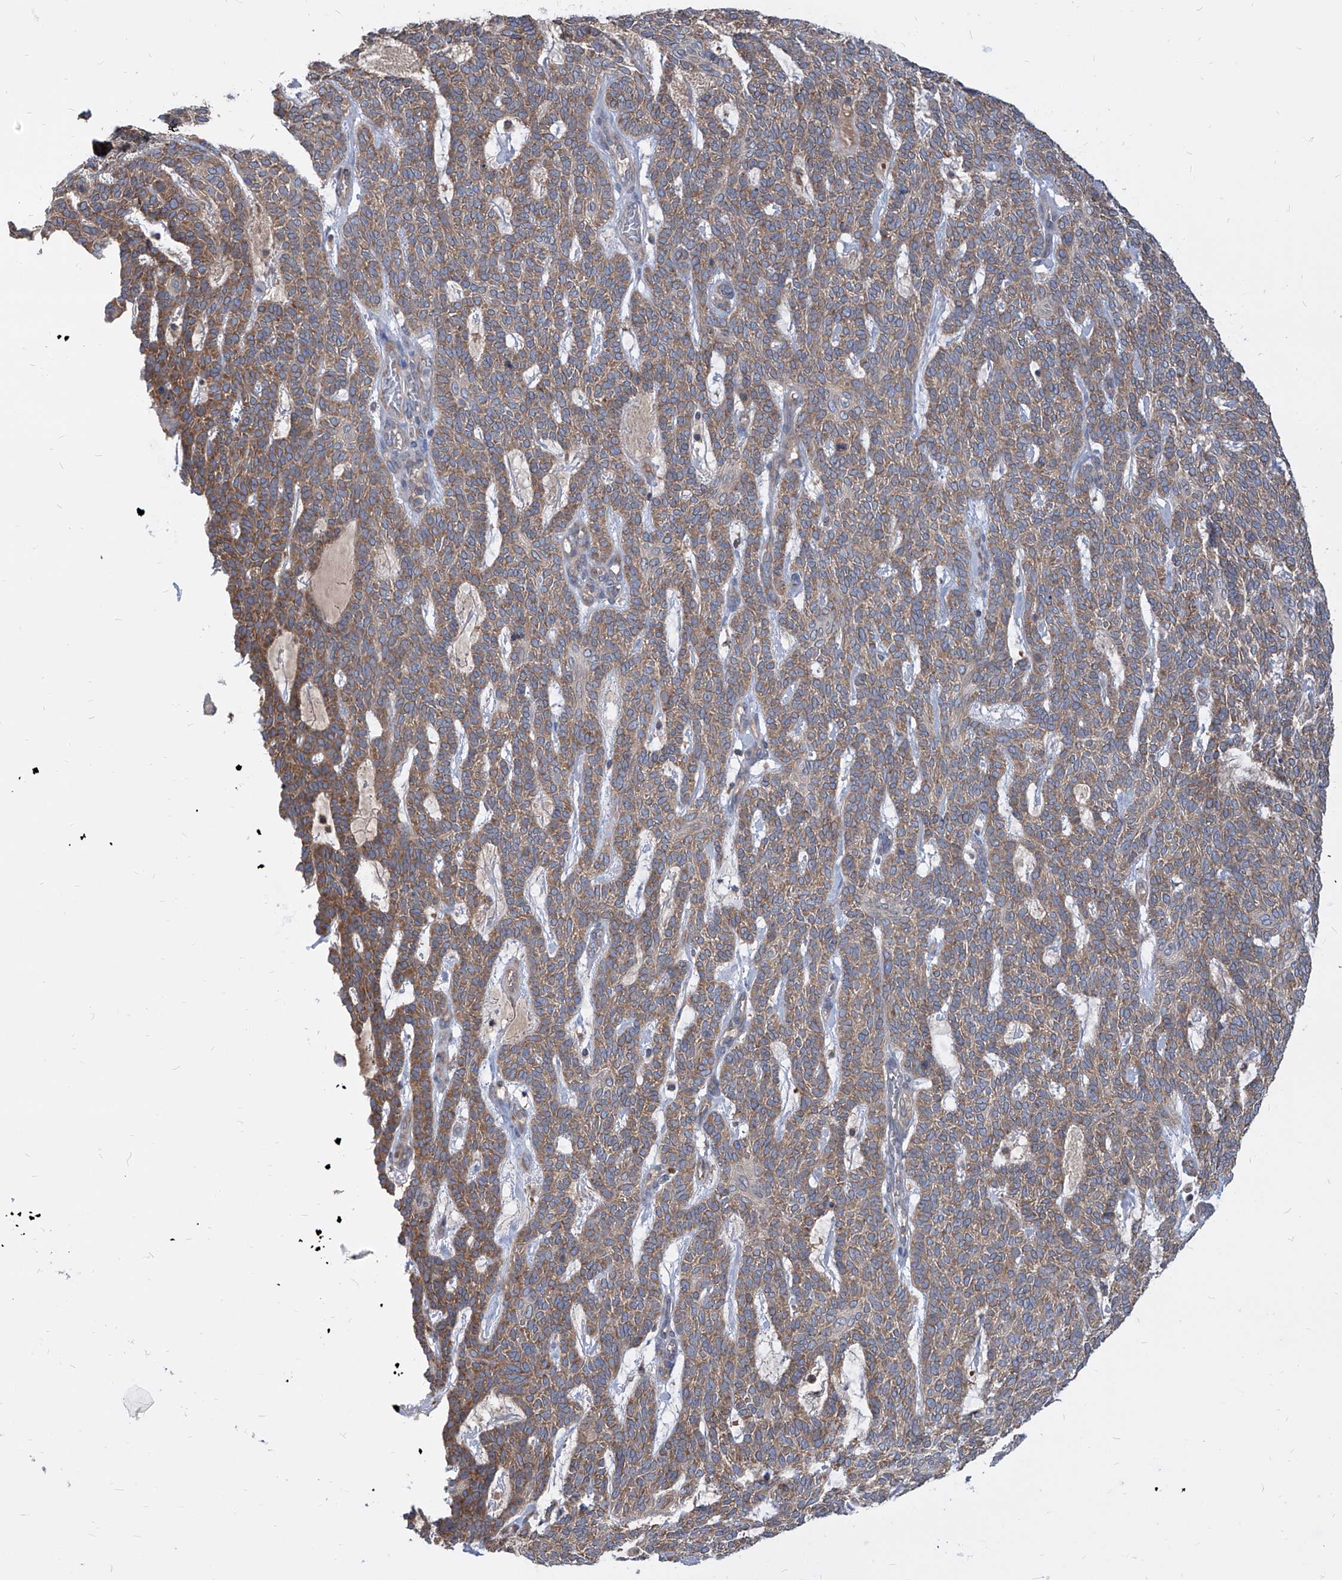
{"staining": {"intensity": "moderate", "quantity": ">75%", "location": "cytoplasmic/membranous"}, "tissue": "skin cancer", "cell_type": "Tumor cells", "image_type": "cancer", "snomed": [{"axis": "morphology", "description": "Squamous cell carcinoma, NOS"}, {"axis": "topography", "description": "Skin"}], "caption": "This histopathology image demonstrates immunohistochemistry (IHC) staining of squamous cell carcinoma (skin), with medium moderate cytoplasmic/membranous expression in about >75% of tumor cells.", "gene": "FAM83B", "patient": {"sex": "female", "age": 90}}